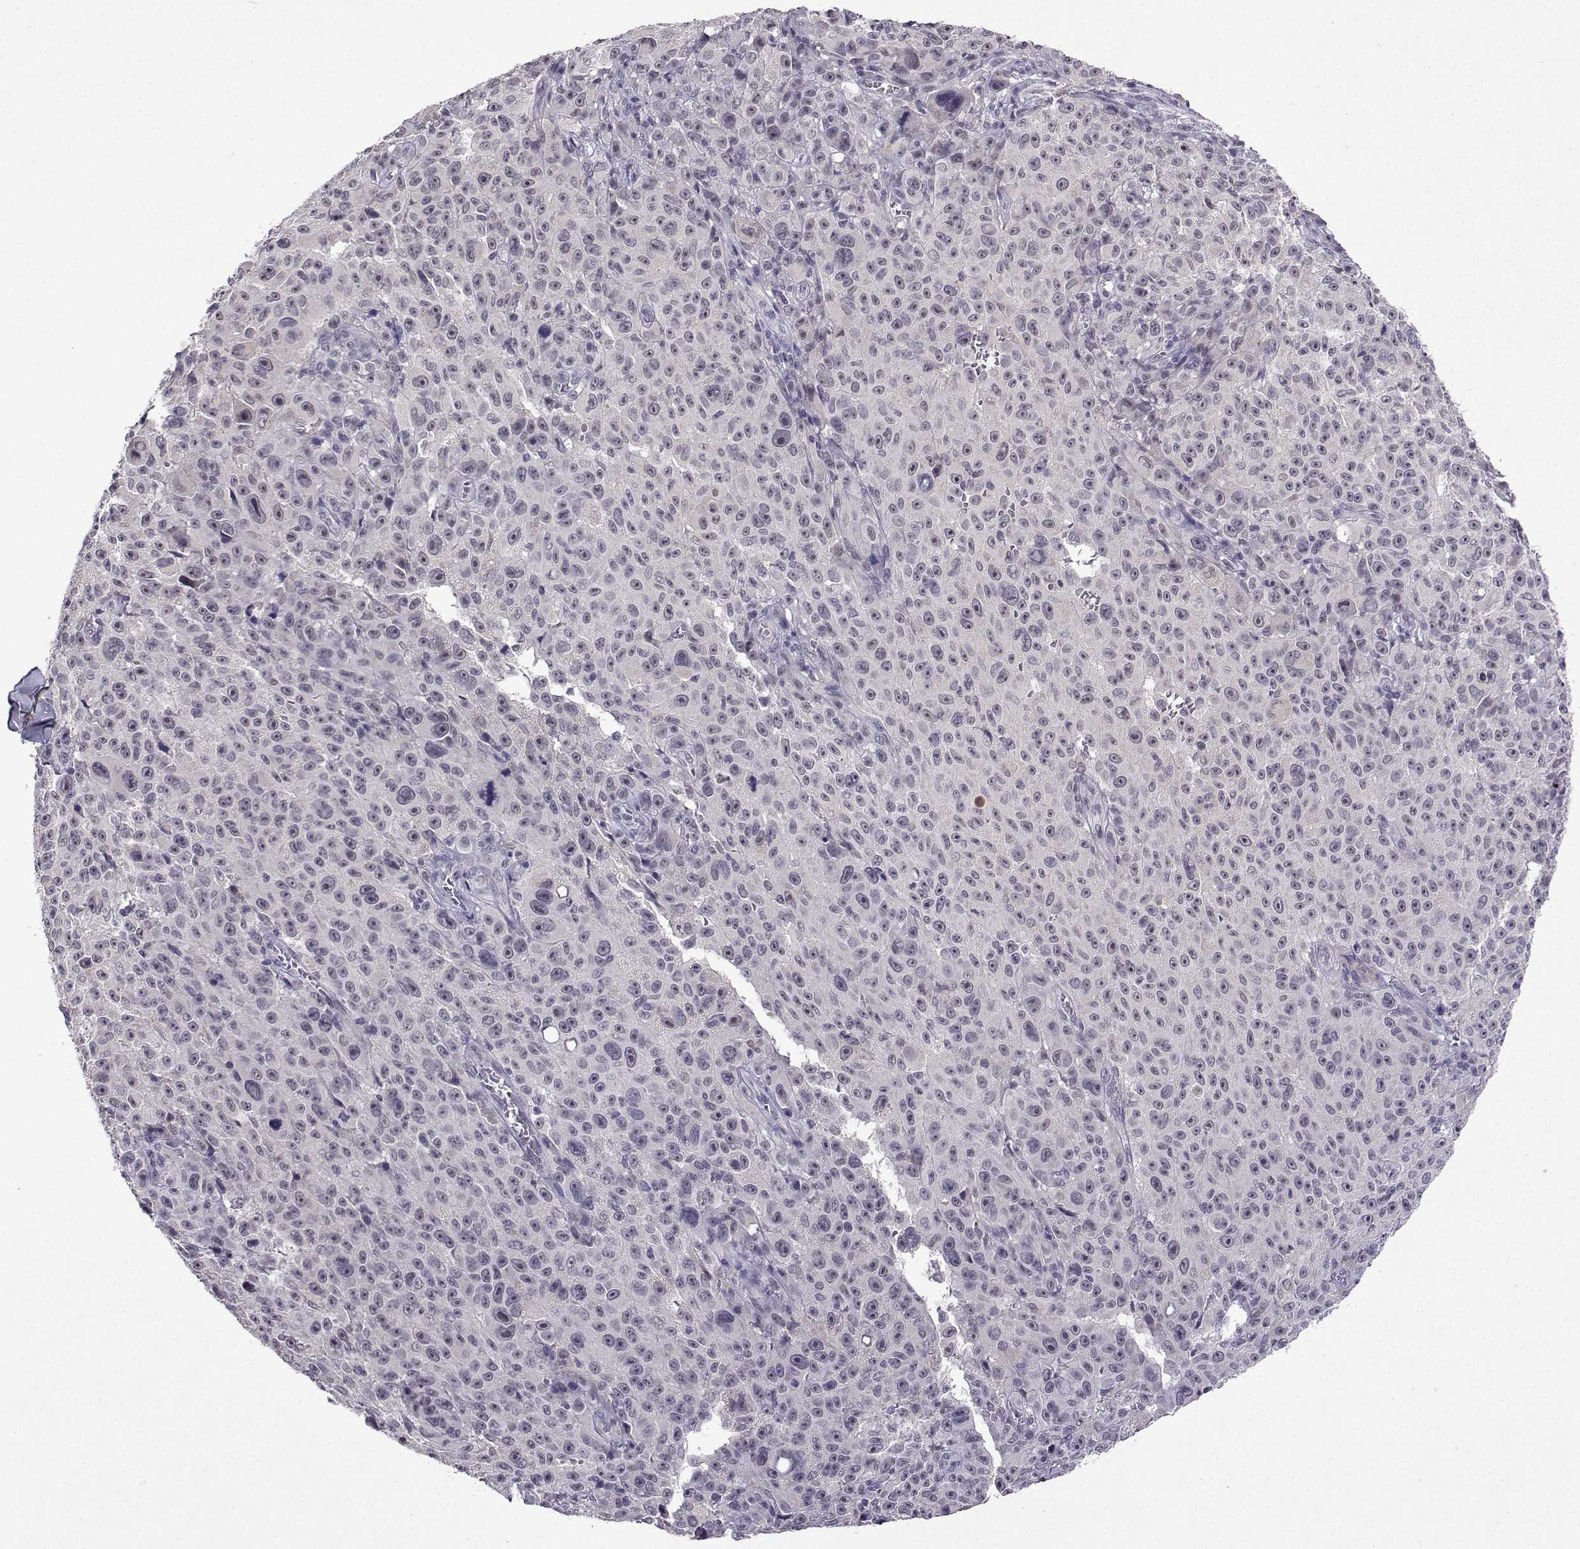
{"staining": {"intensity": "negative", "quantity": "none", "location": "none"}, "tissue": "melanoma", "cell_type": "Tumor cells", "image_type": "cancer", "snomed": [{"axis": "morphology", "description": "Malignant melanoma, NOS"}, {"axis": "topography", "description": "Skin"}], "caption": "A high-resolution image shows immunohistochemistry staining of malignant melanoma, which reveals no significant expression in tumor cells.", "gene": "CCL28", "patient": {"sex": "female", "age": 82}}